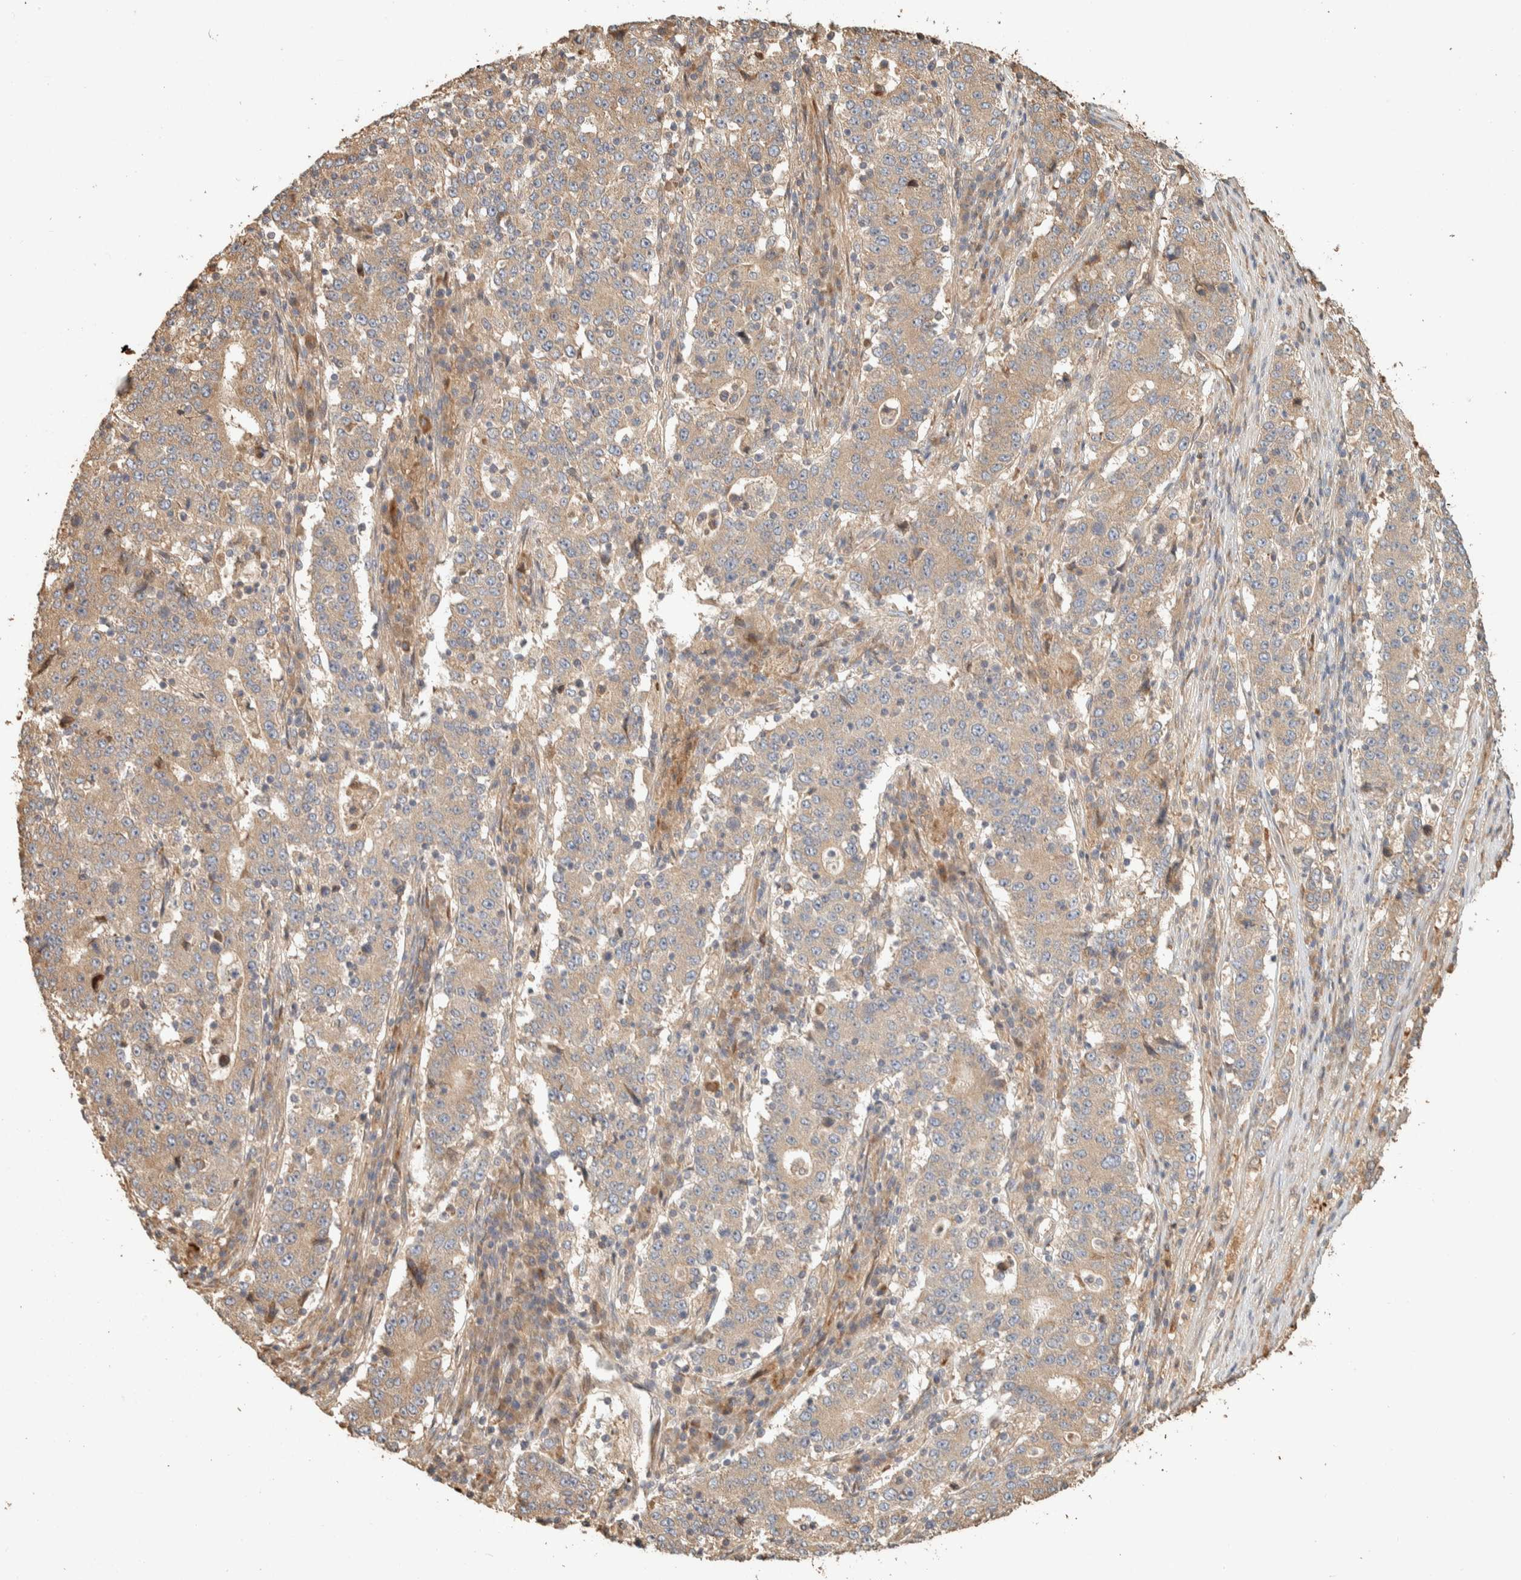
{"staining": {"intensity": "weak", "quantity": ">75%", "location": "cytoplasmic/membranous"}, "tissue": "stomach cancer", "cell_type": "Tumor cells", "image_type": "cancer", "snomed": [{"axis": "morphology", "description": "Adenocarcinoma, NOS"}, {"axis": "topography", "description": "Stomach"}], "caption": "IHC micrograph of neoplastic tissue: stomach adenocarcinoma stained using immunohistochemistry demonstrates low levels of weak protein expression localized specifically in the cytoplasmic/membranous of tumor cells, appearing as a cytoplasmic/membranous brown color.", "gene": "EXOC7", "patient": {"sex": "male", "age": 59}}